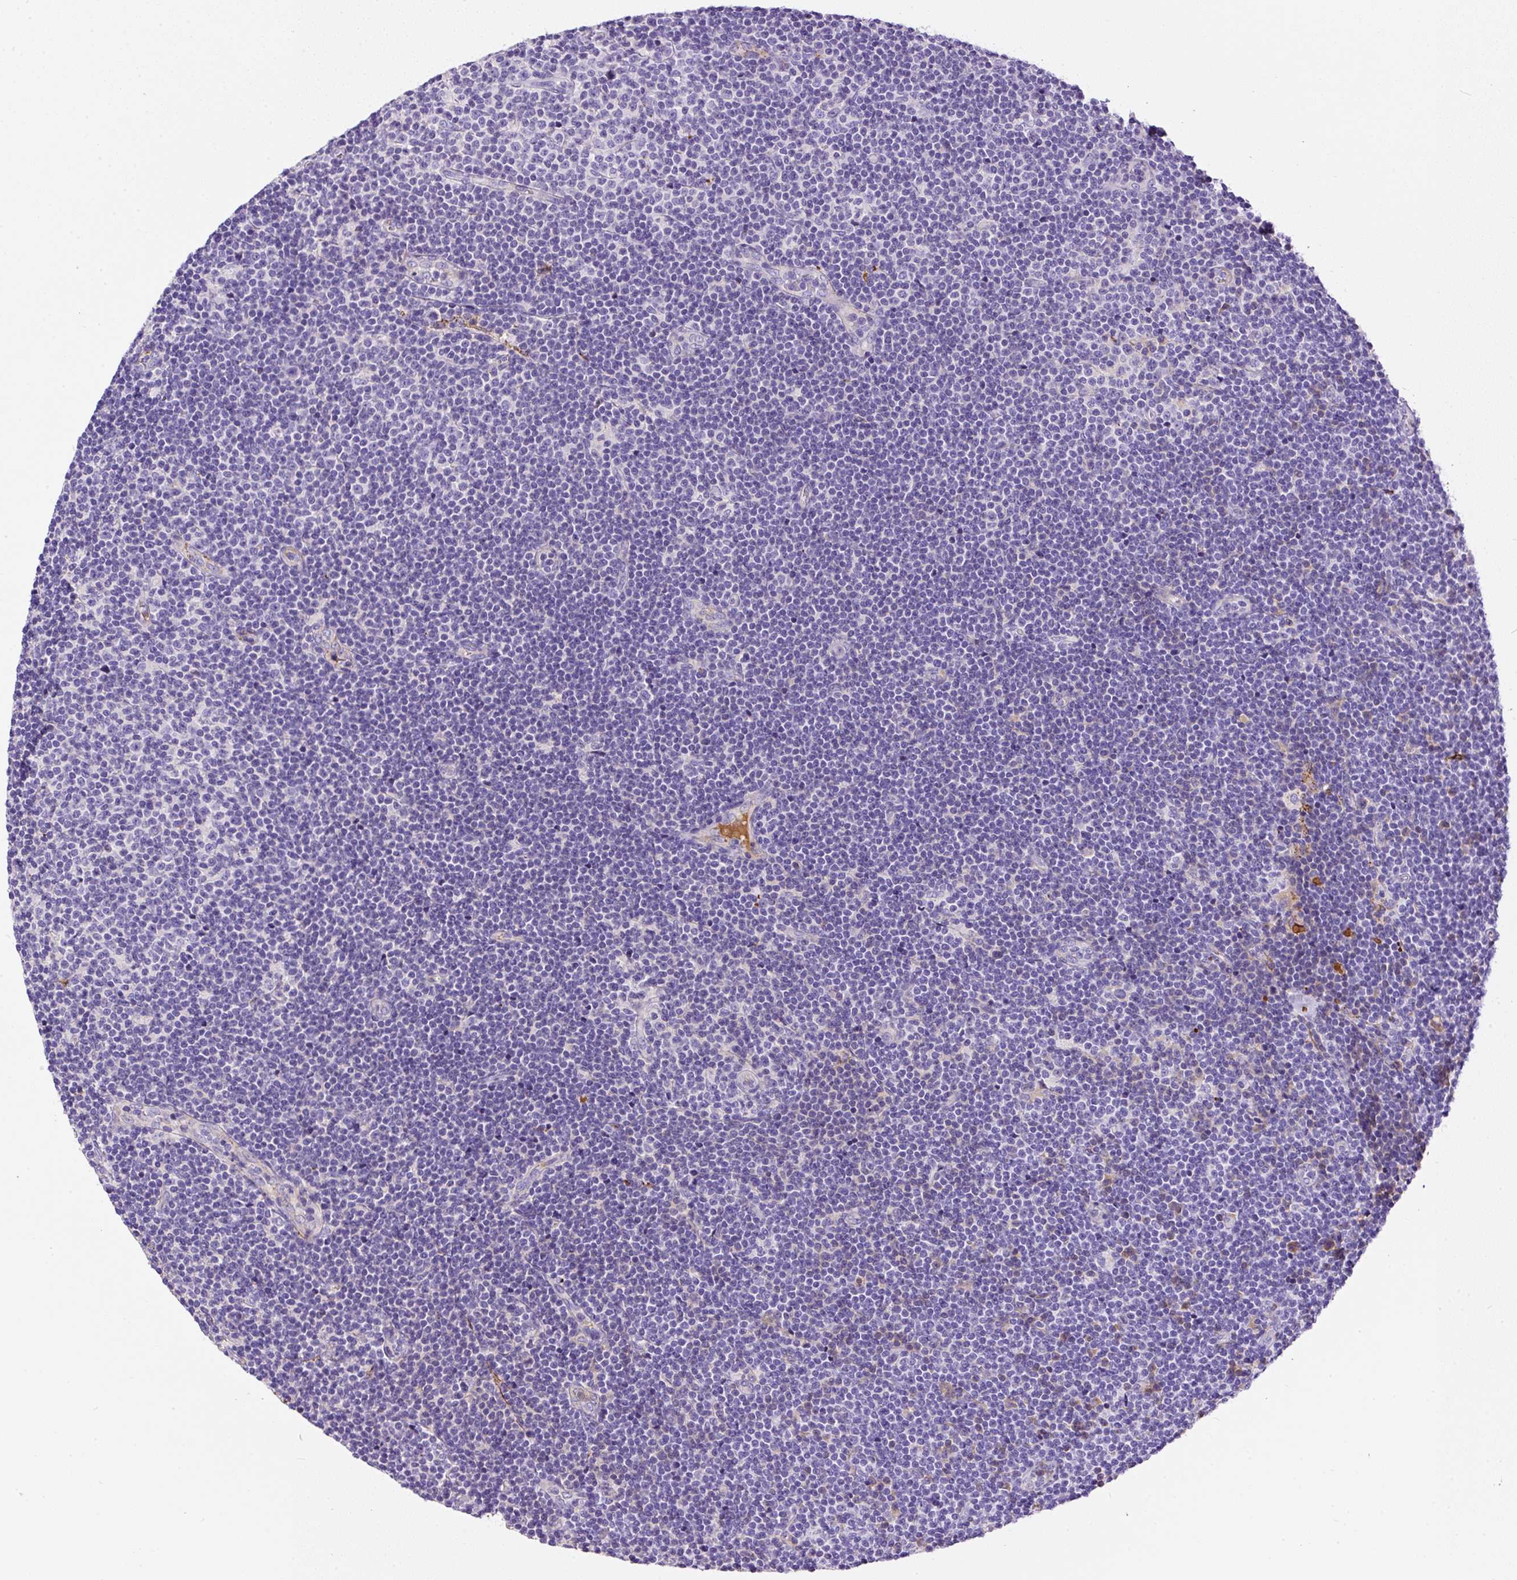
{"staining": {"intensity": "negative", "quantity": "none", "location": "none"}, "tissue": "lymphoma", "cell_type": "Tumor cells", "image_type": "cancer", "snomed": [{"axis": "morphology", "description": "Malignant lymphoma, non-Hodgkin's type, Low grade"}, {"axis": "topography", "description": "Lymph node"}], "caption": "This is an IHC micrograph of human lymphoma. There is no expression in tumor cells.", "gene": "APCS", "patient": {"sex": "male", "age": 48}}